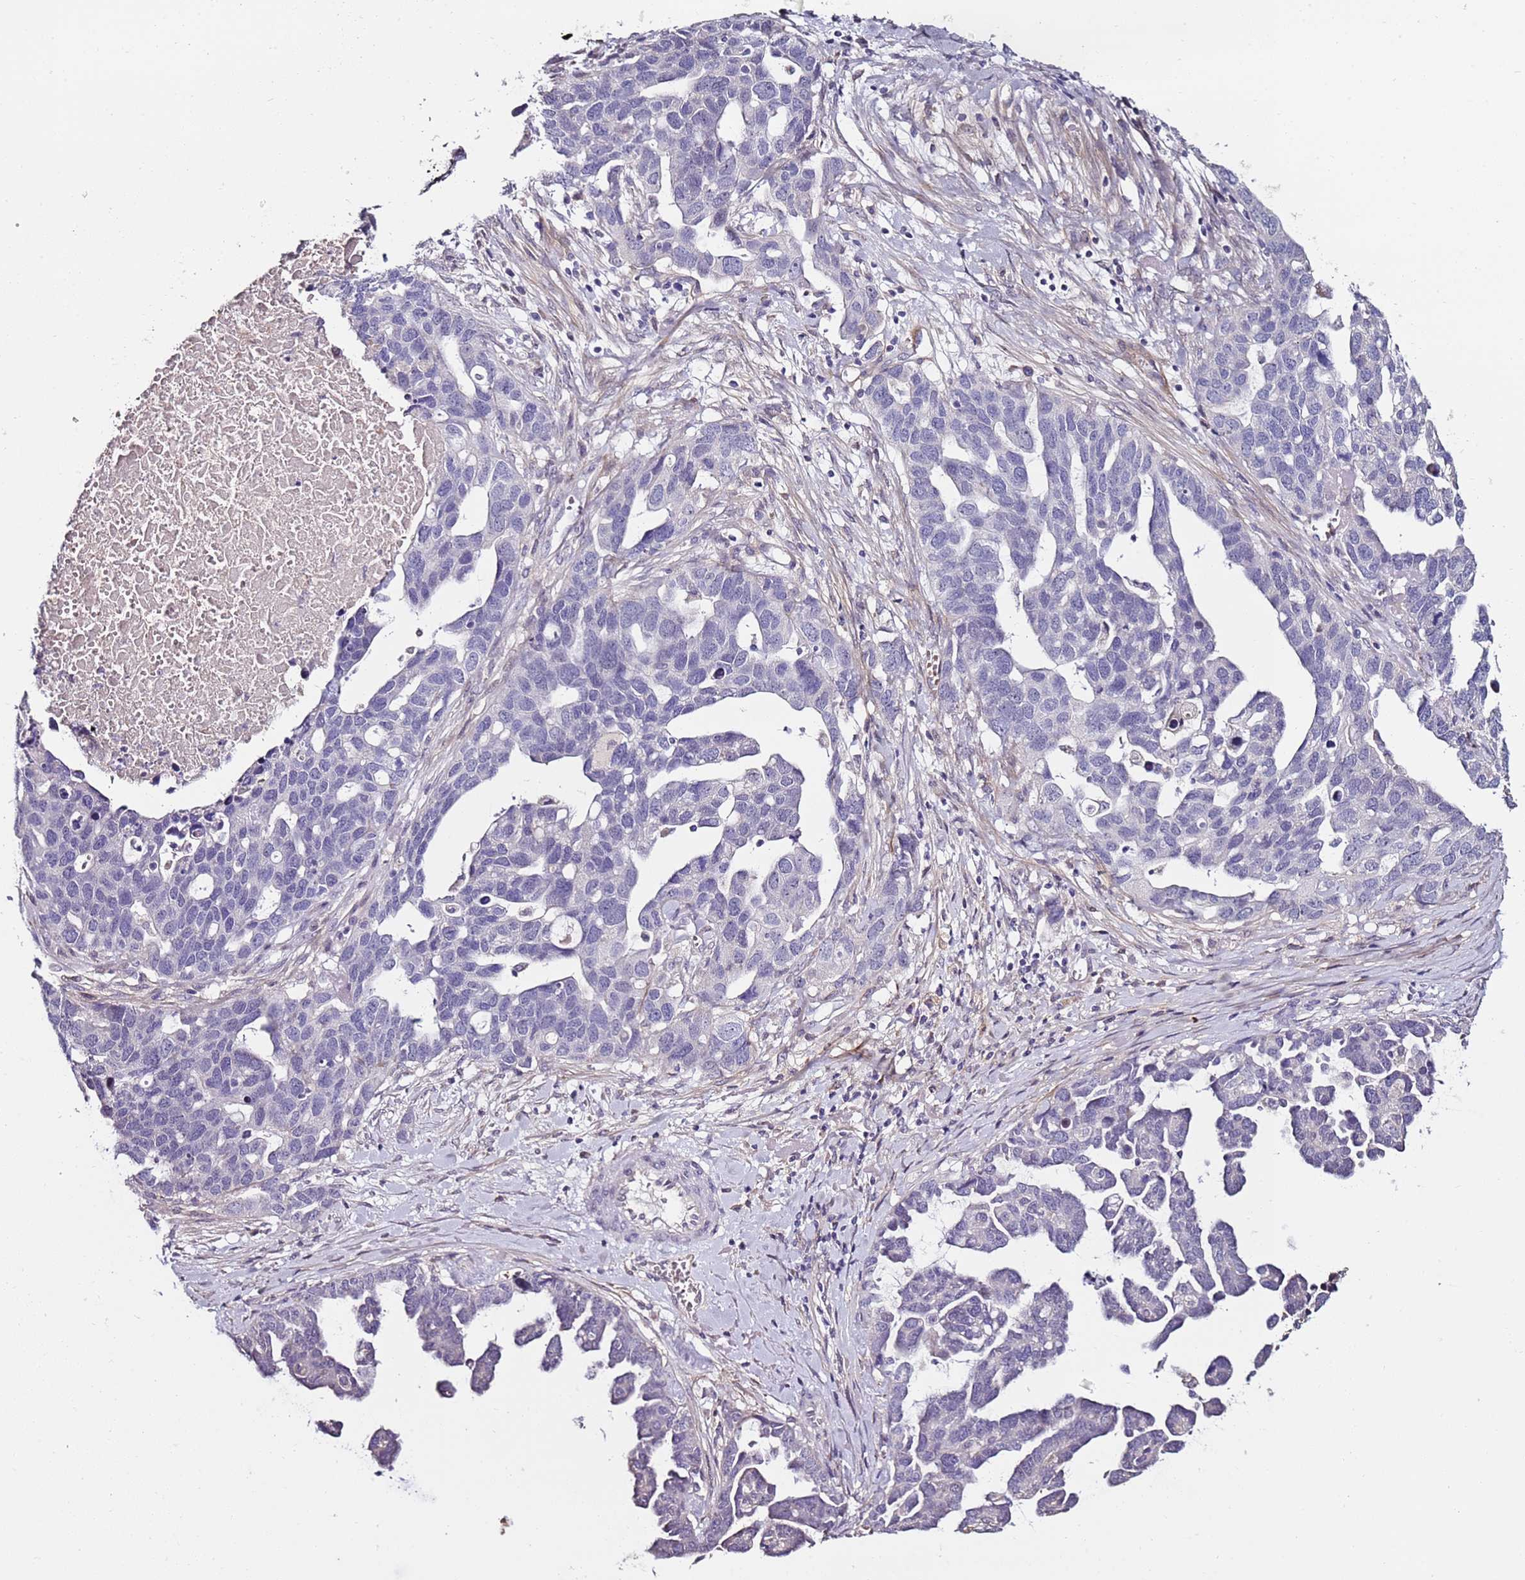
{"staining": {"intensity": "negative", "quantity": "none", "location": "none"}, "tissue": "ovarian cancer", "cell_type": "Tumor cells", "image_type": "cancer", "snomed": [{"axis": "morphology", "description": "Cystadenocarcinoma, serous, NOS"}, {"axis": "topography", "description": "Ovary"}], "caption": "An immunohistochemistry (IHC) image of ovarian cancer (serous cystadenocarcinoma) is shown. There is no staining in tumor cells of ovarian cancer (serous cystadenocarcinoma).", "gene": "C3orf80", "patient": {"sex": "female", "age": 54}}